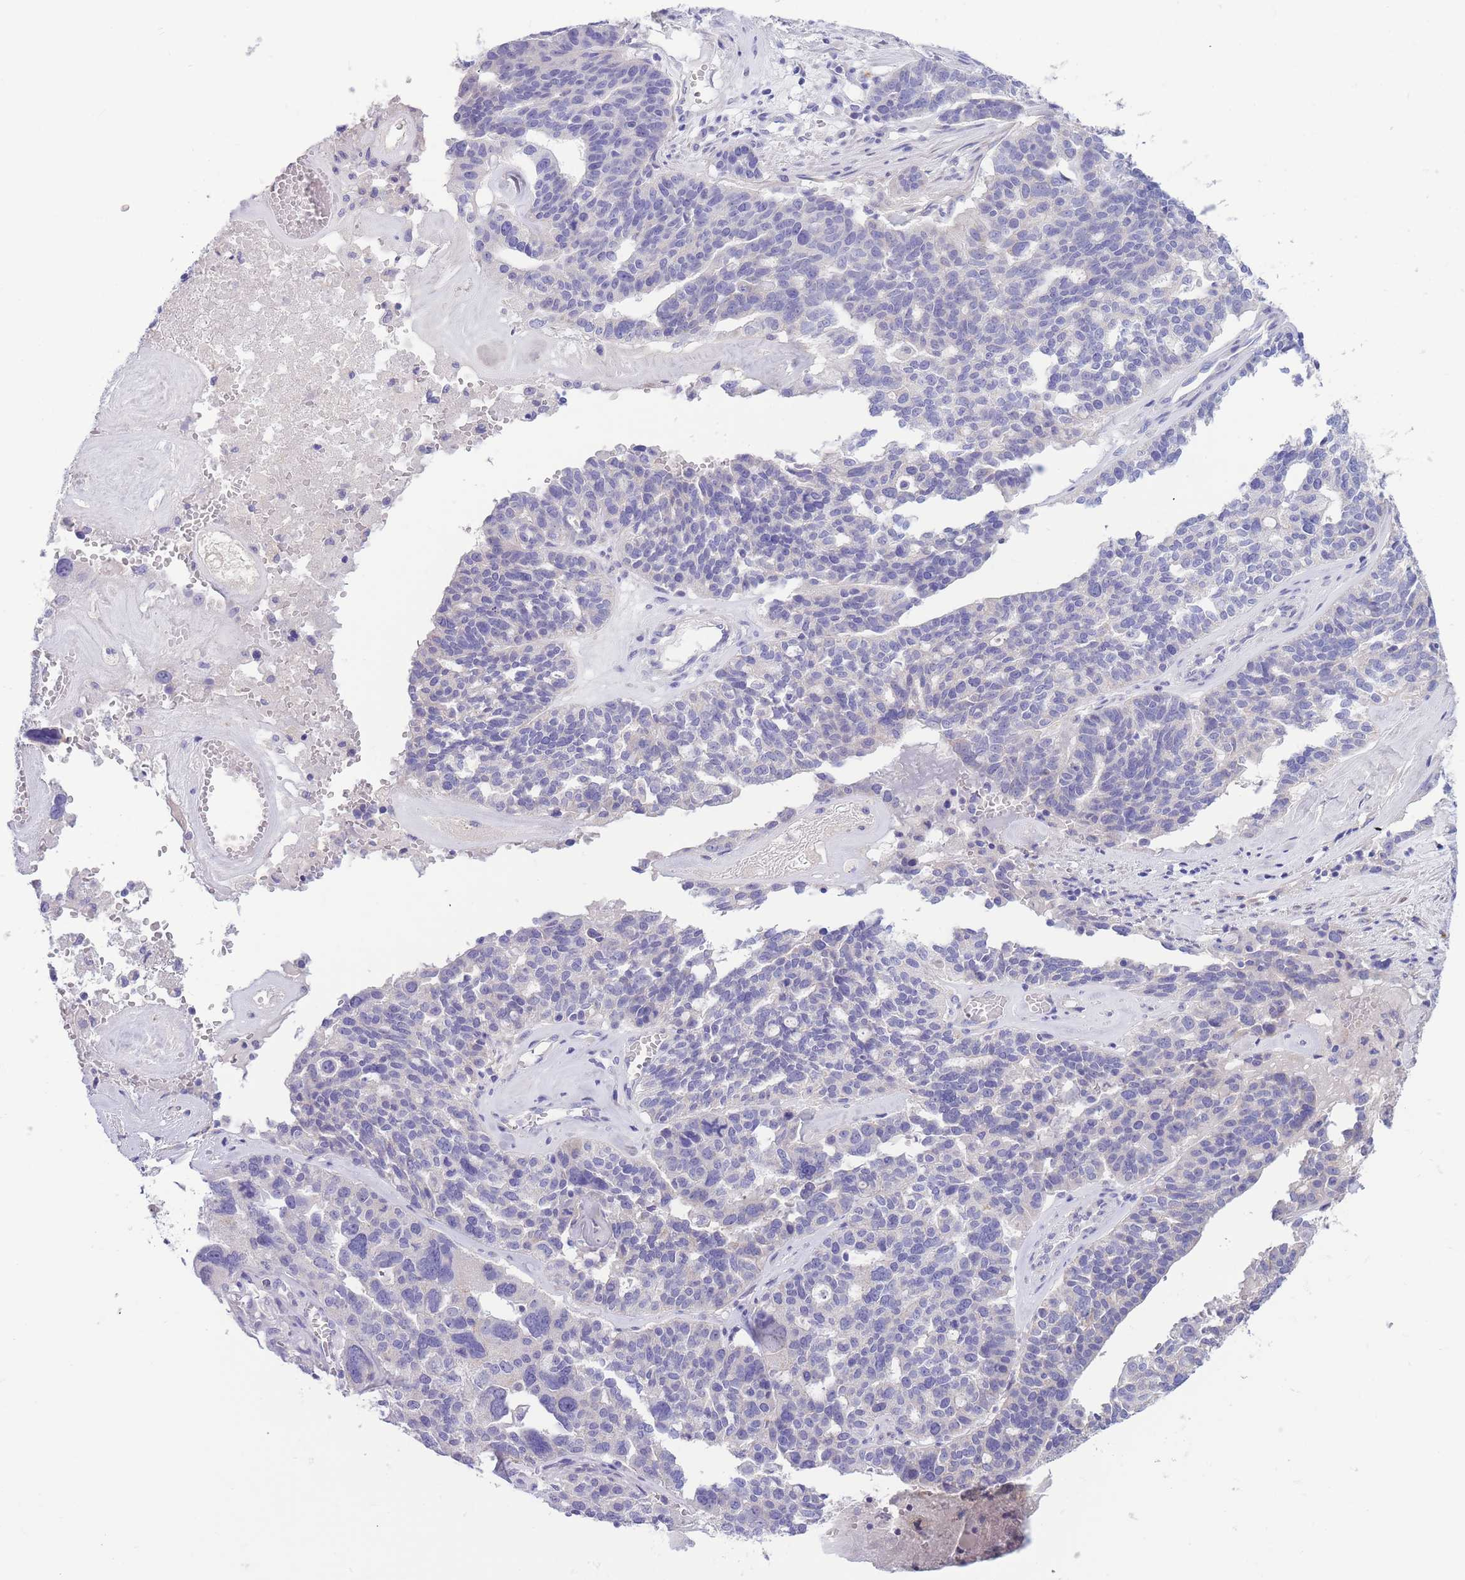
{"staining": {"intensity": "negative", "quantity": "none", "location": "none"}, "tissue": "ovarian cancer", "cell_type": "Tumor cells", "image_type": "cancer", "snomed": [{"axis": "morphology", "description": "Cystadenocarcinoma, serous, NOS"}, {"axis": "topography", "description": "Ovary"}], "caption": "High magnification brightfield microscopy of ovarian cancer stained with DAB (brown) and counterstained with hematoxylin (blue): tumor cells show no significant positivity.", "gene": "PCDHB3", "patient": {"sex": "female", "age": 59}}